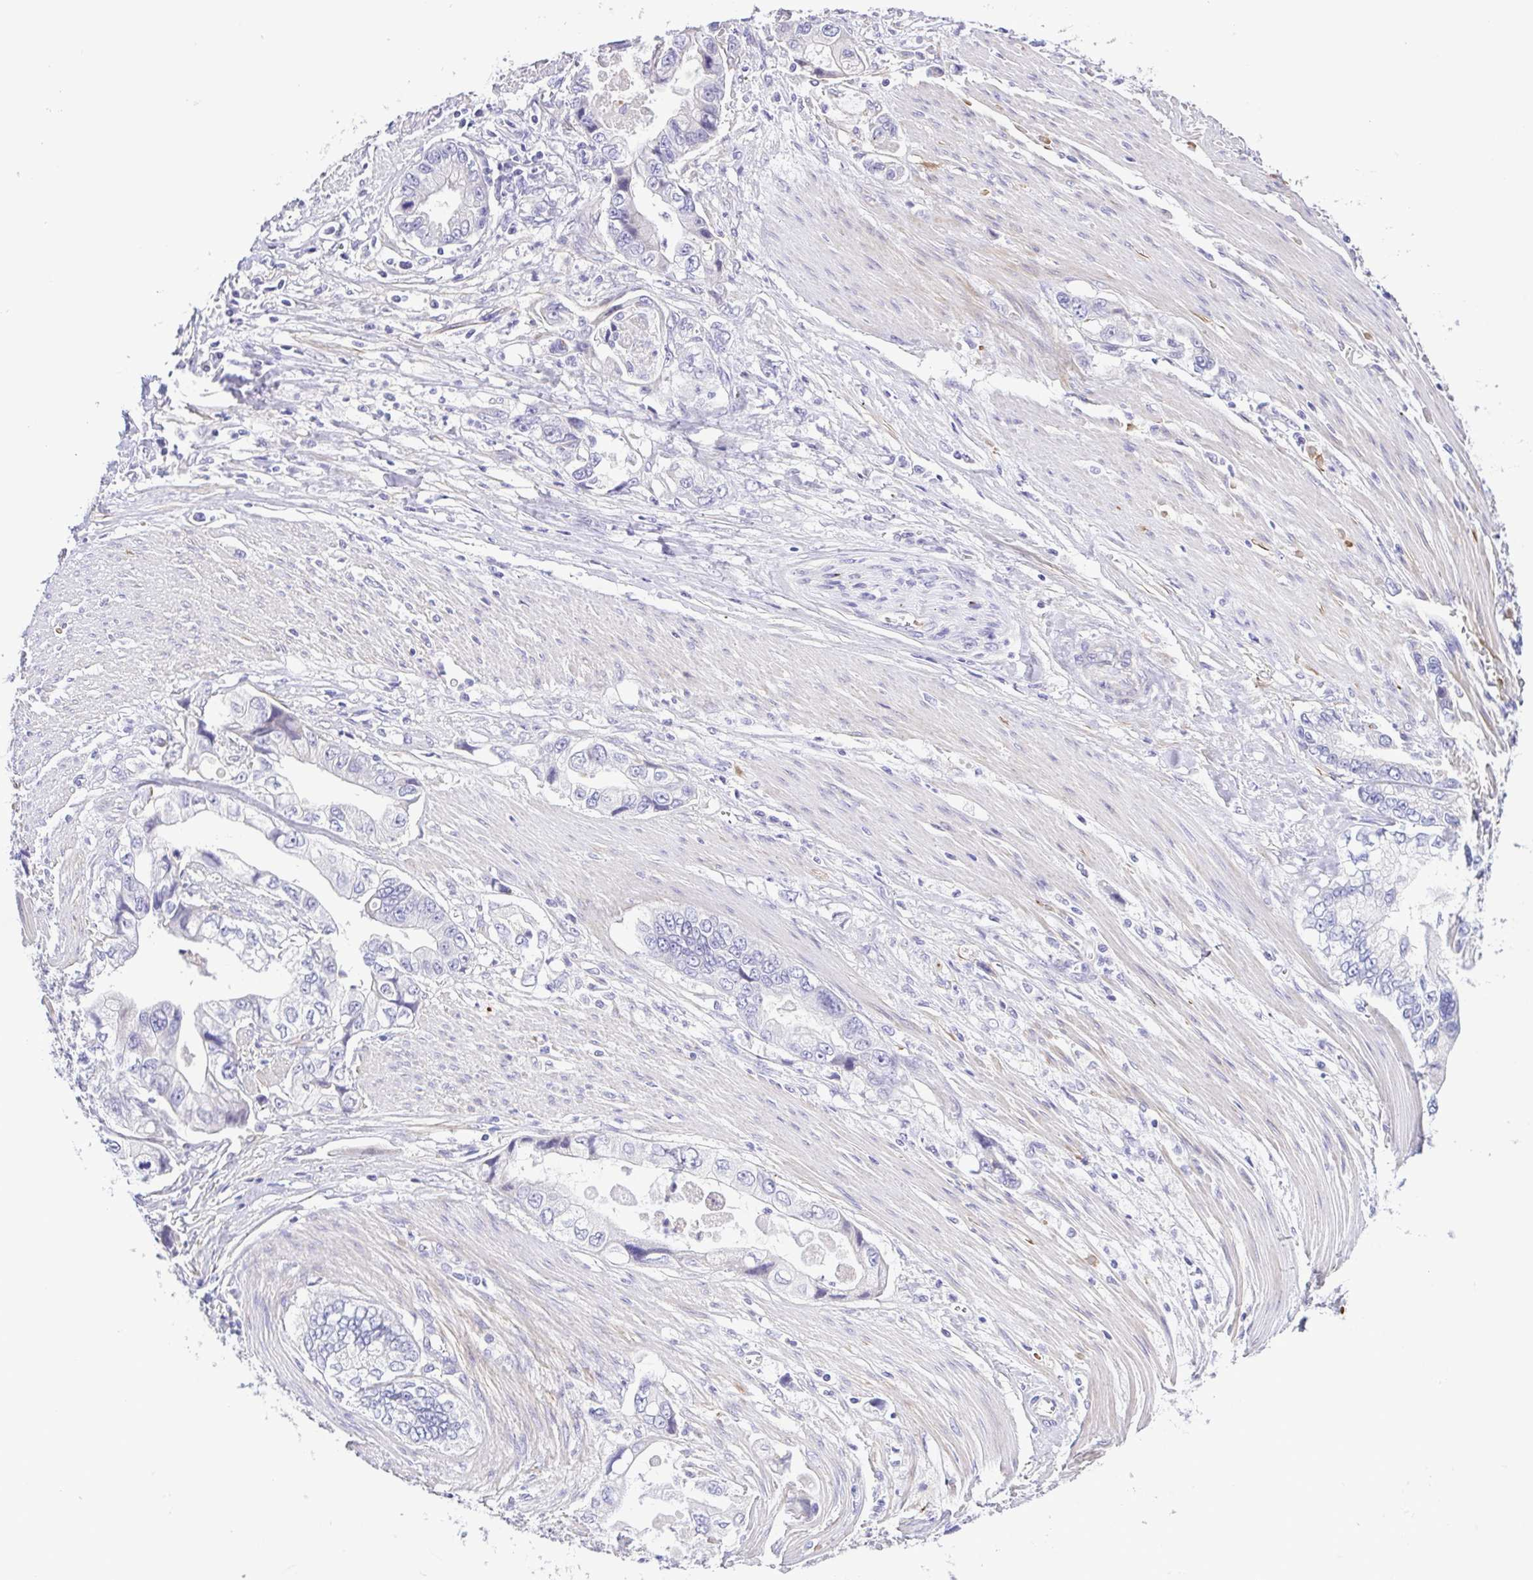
{"staining": {"intensity": "negative", "quantity": "none", "location": "none"}, "tissue": "stomach cancer", "cell_type": "Tumor cells", "image_type": "cancer", "snomed": [{"axis": "morphology", "description": "Adenocarcinoma, NOS"}, {"axis": "topography", "description": "Pancreas"}, {"axis": "topography", "description": "Stomach, upper"}], "caption": "A micrograph of human stomach adenocarcinoma is negative for staining in tumor cells. (Brightfield microscopy of DAB immunohistochemistry at high magnification).", "gene": "GABBR2", "patient": {"sex": "male", "age": 77}}